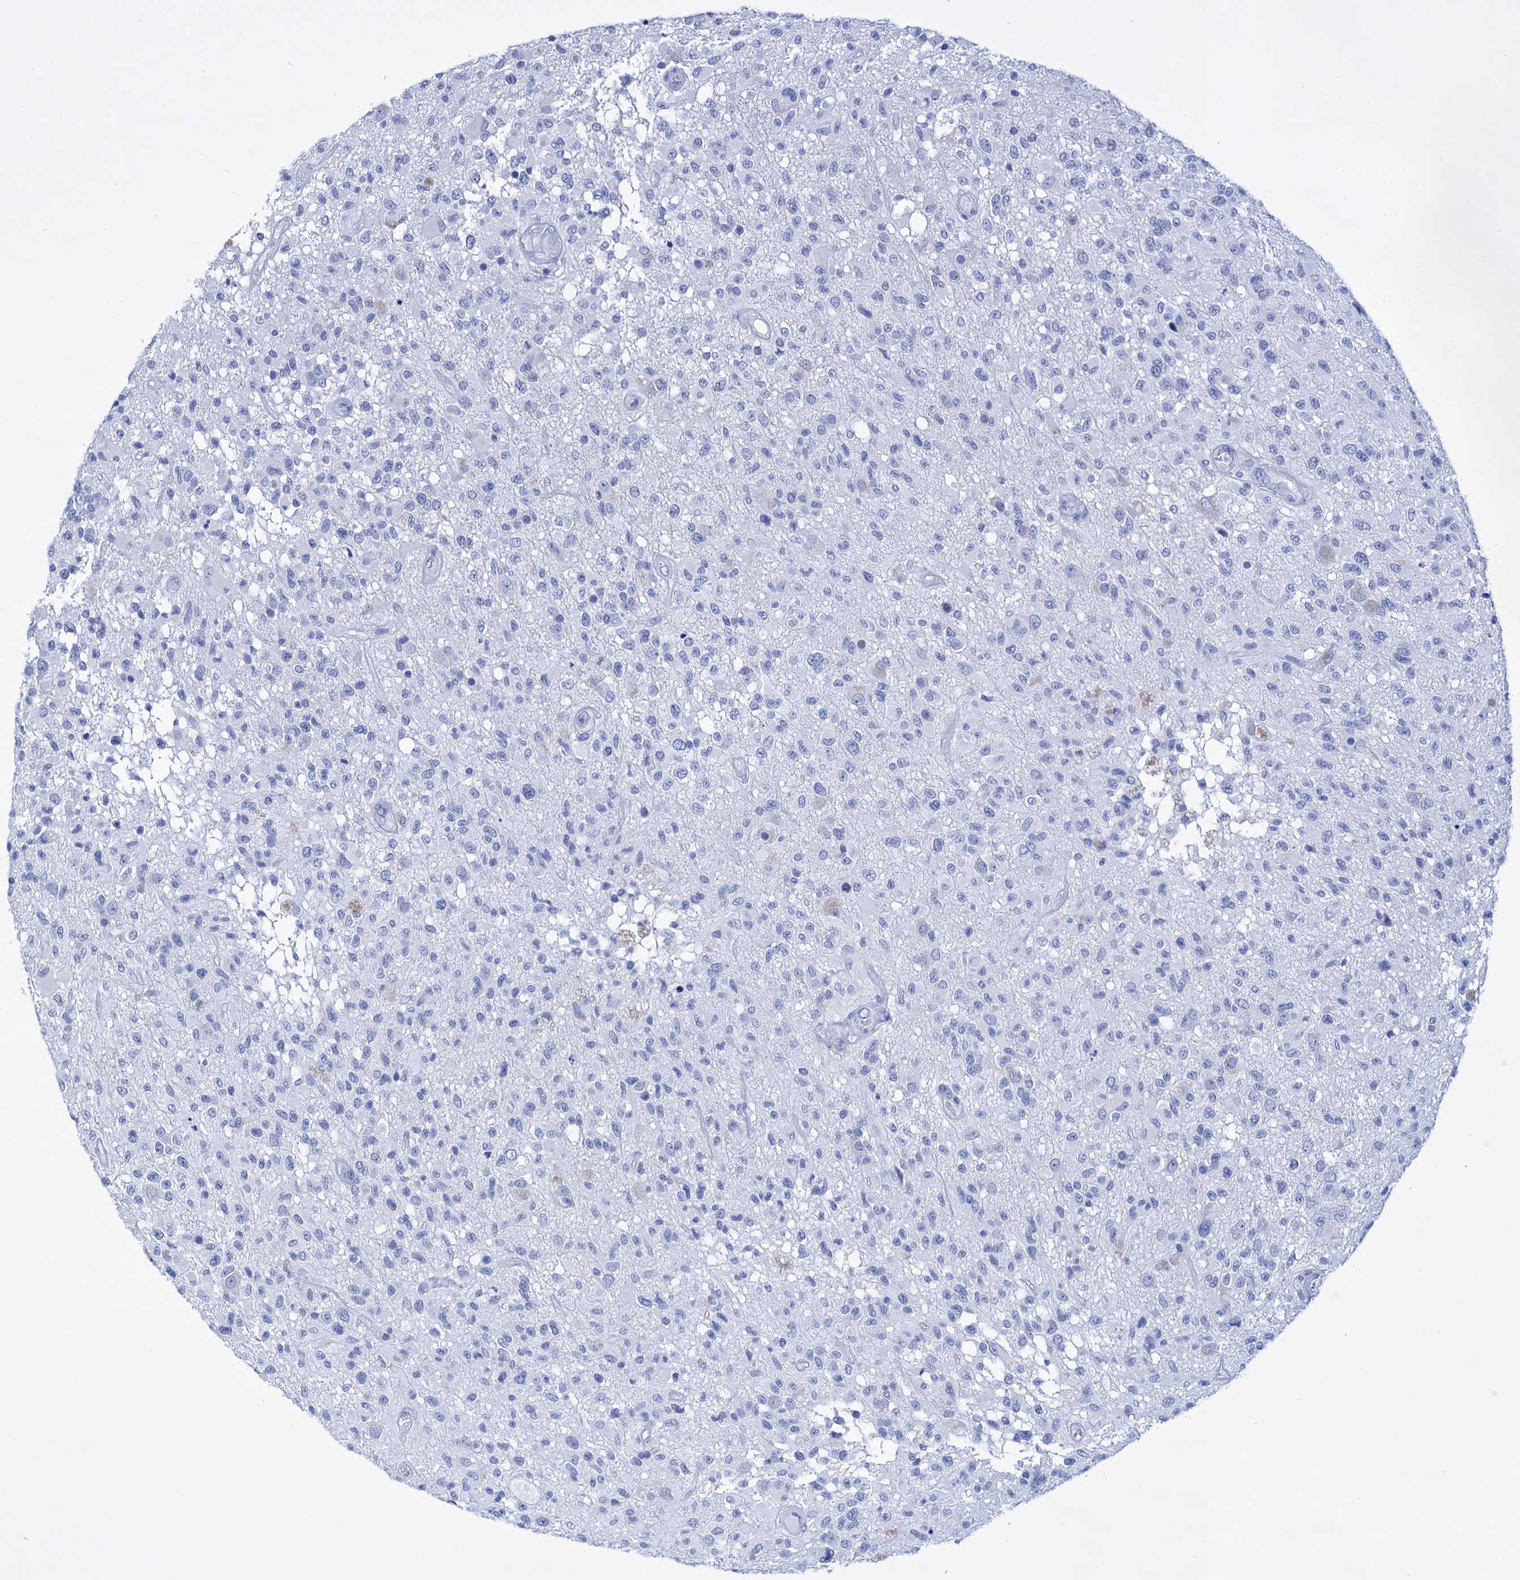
{"staining": {"intensity": "negative", "quantity": "none", "location": "none"}, "tissue": "glioma", "cell_type": "Tumor cells", "image_type": "cancer", "snomed": [{"axis": "morphology", "description": "Glioma, malignant, High grade"}, {"axis": "morphology", "description": "Glioblastoma, NOS"}, {"axis": "topography", "description": "Brain"}], "caption": "Immunohistochemistry micrograph of neoplastic tissue: malignant glioma (high-grade) stained with DAB (3,3'-diaminobenzidine) reveals no significant protein expression in tumor cells.", "gene": "FBXW12", "patient": {"sex": "male", "age": 60}}